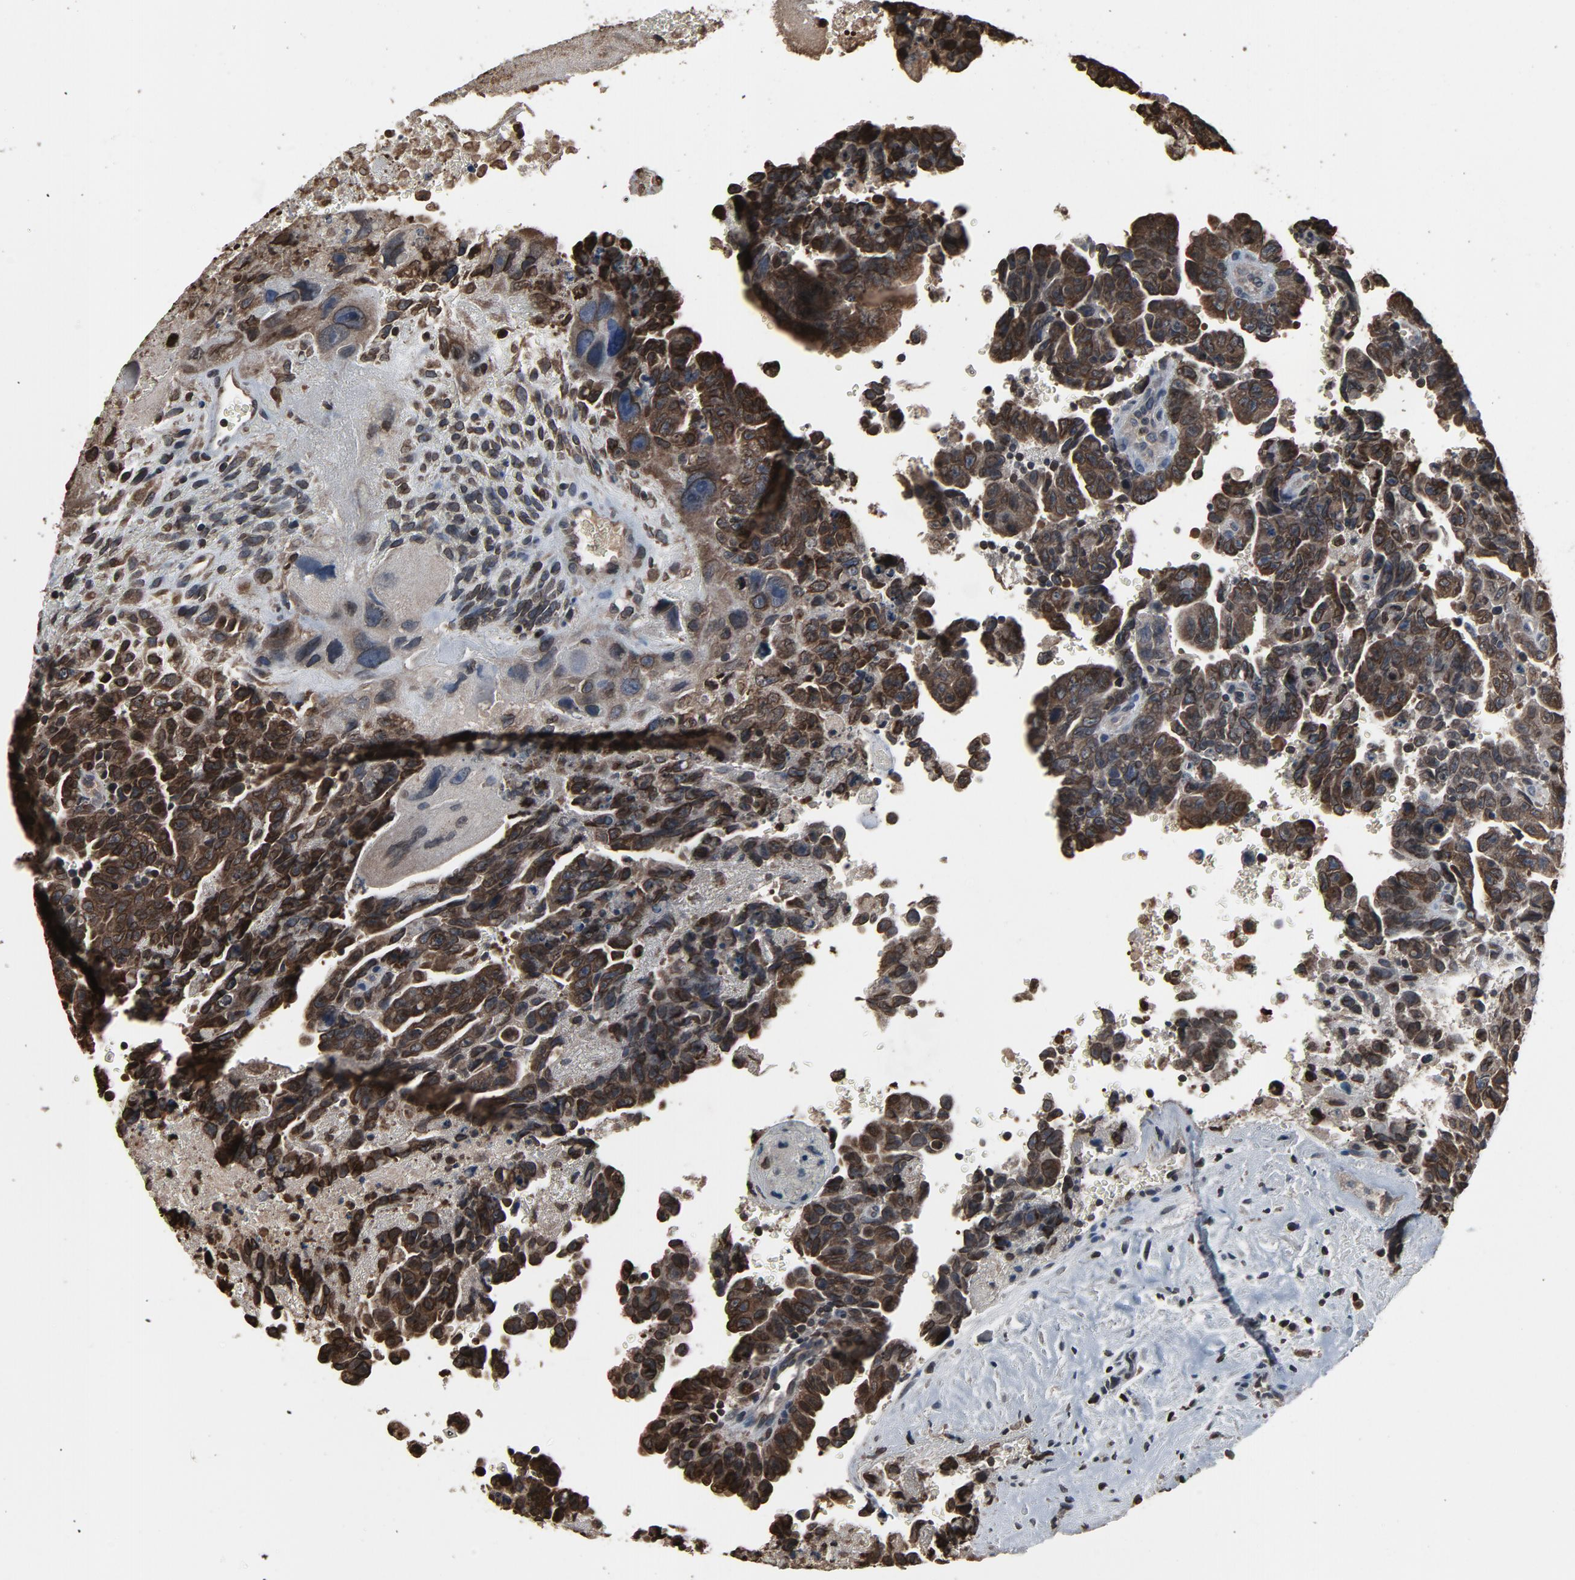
{"staining": {"intensity": "weak", "quantity": ">75%", "location": "cytoplasmic/membranous,nuclear"}, "tissue": "testis cancer", "cell_type": "Tumor cells", "image_type": "cancer", "snomed": [{"axis": "morphology", "description": "Carcinoma, Embryonal, NOS"}, {"axis": "topography", "description": "Testis"}], "caption": "Testis embryonal carcinoma was stained to show a protein in brown. There is low levels of weak cytoplasmic/membranous and nuclear positivity in approximately >75% of tumor cells. (DAB (3,3'-diaminobenzidine) = brown stain, brightfield microscopy at high magnification).", "gene": "UBE2D1", "patient": {"sex": "male", "age": 28}}